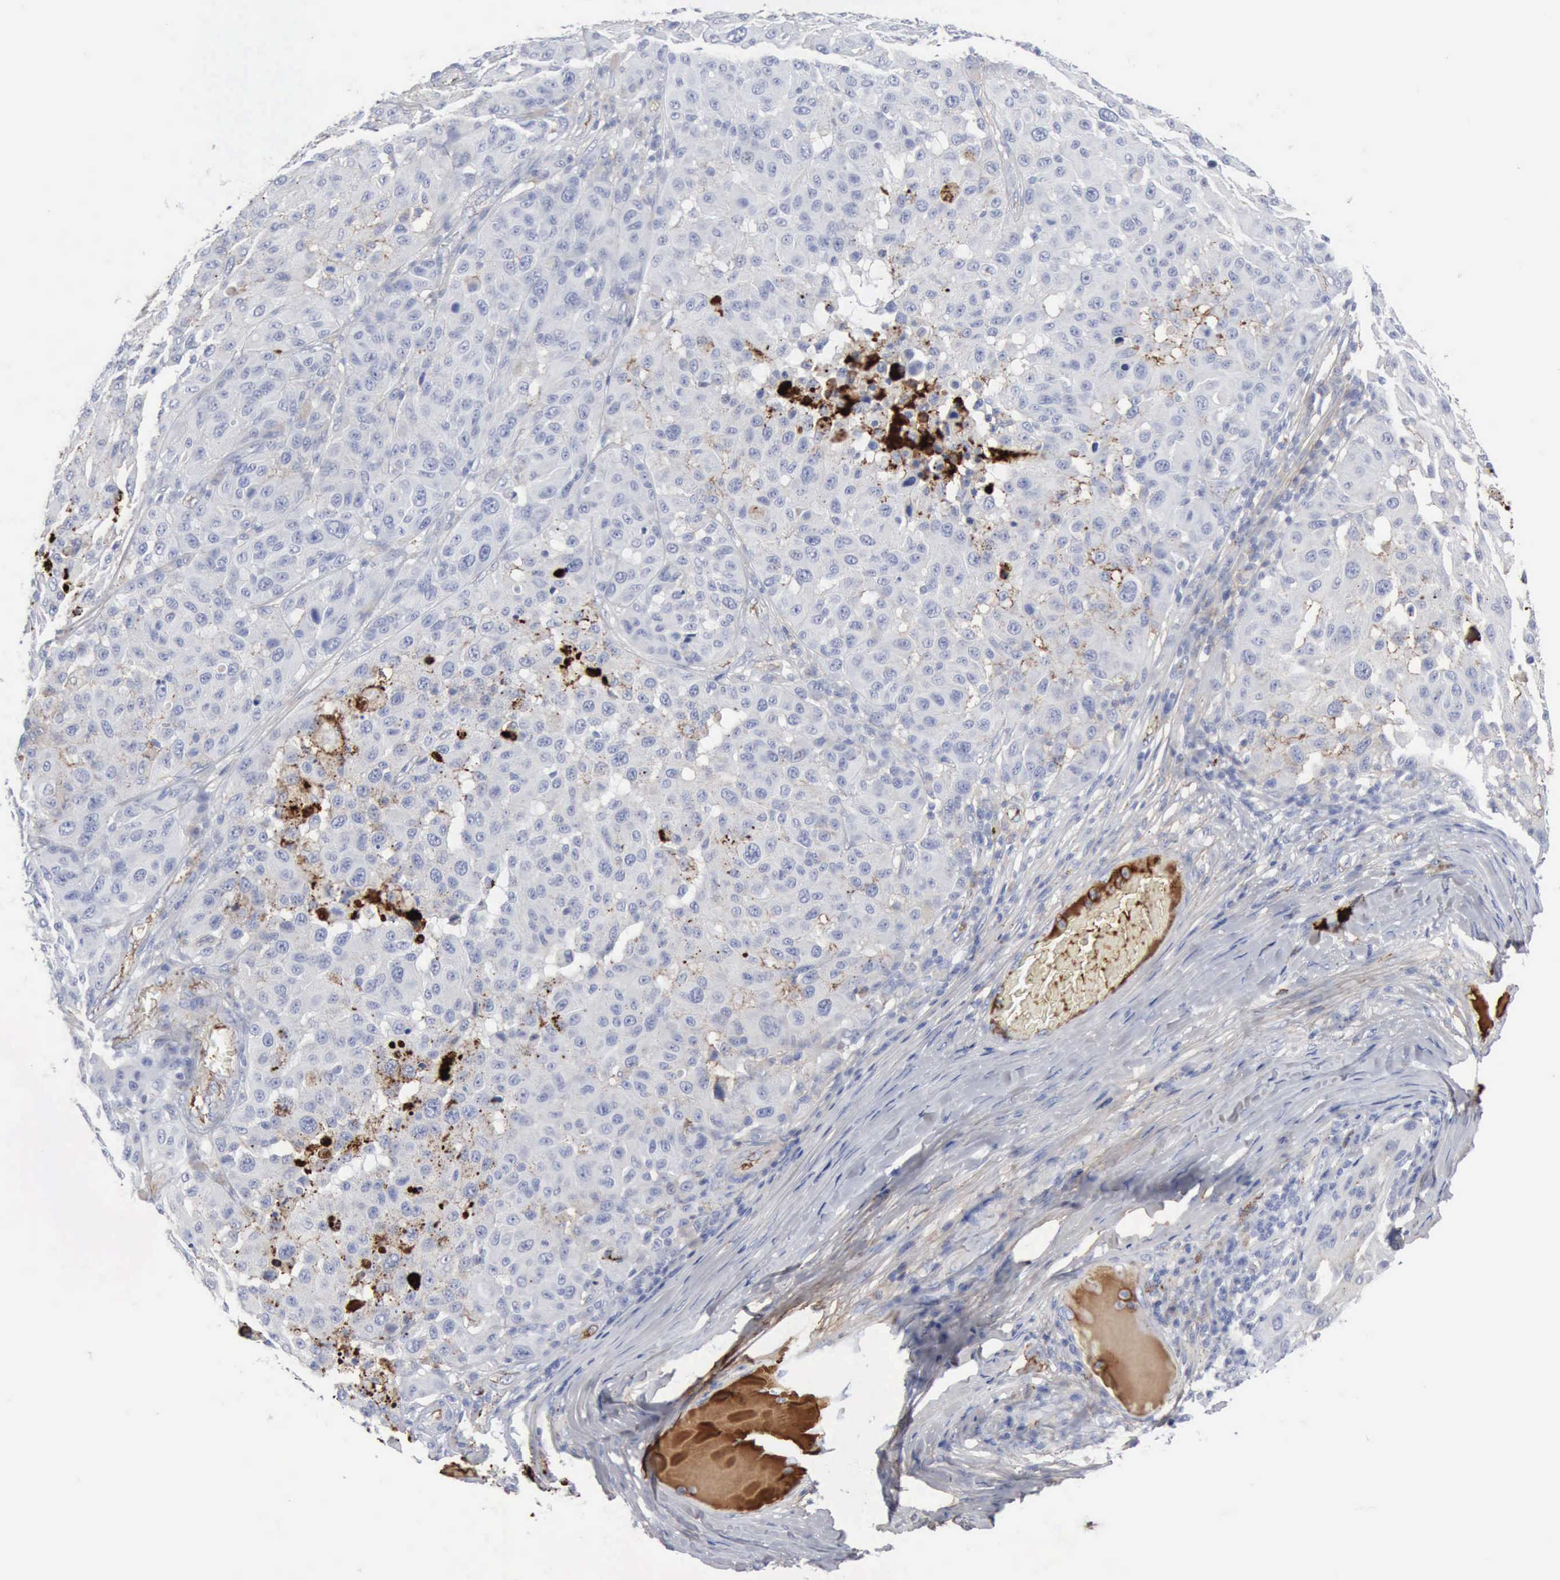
{"staining": {"intensity": "negative", "quantity": "none", "location": "none"}, "tissue": "melanoma", "cell_type": "Tumor cells", "image_type": "cancer", "snomed": [{"axis": "morphology", "description": "Malignant melanoma, NOS"}, {"axis": "topography", "description": "Skin"}], "caption": "Tumor cells are negative for protein expression in human melanoma.", "gene": "C4BPA", "patient": {"sex": "female", "age": 77}}